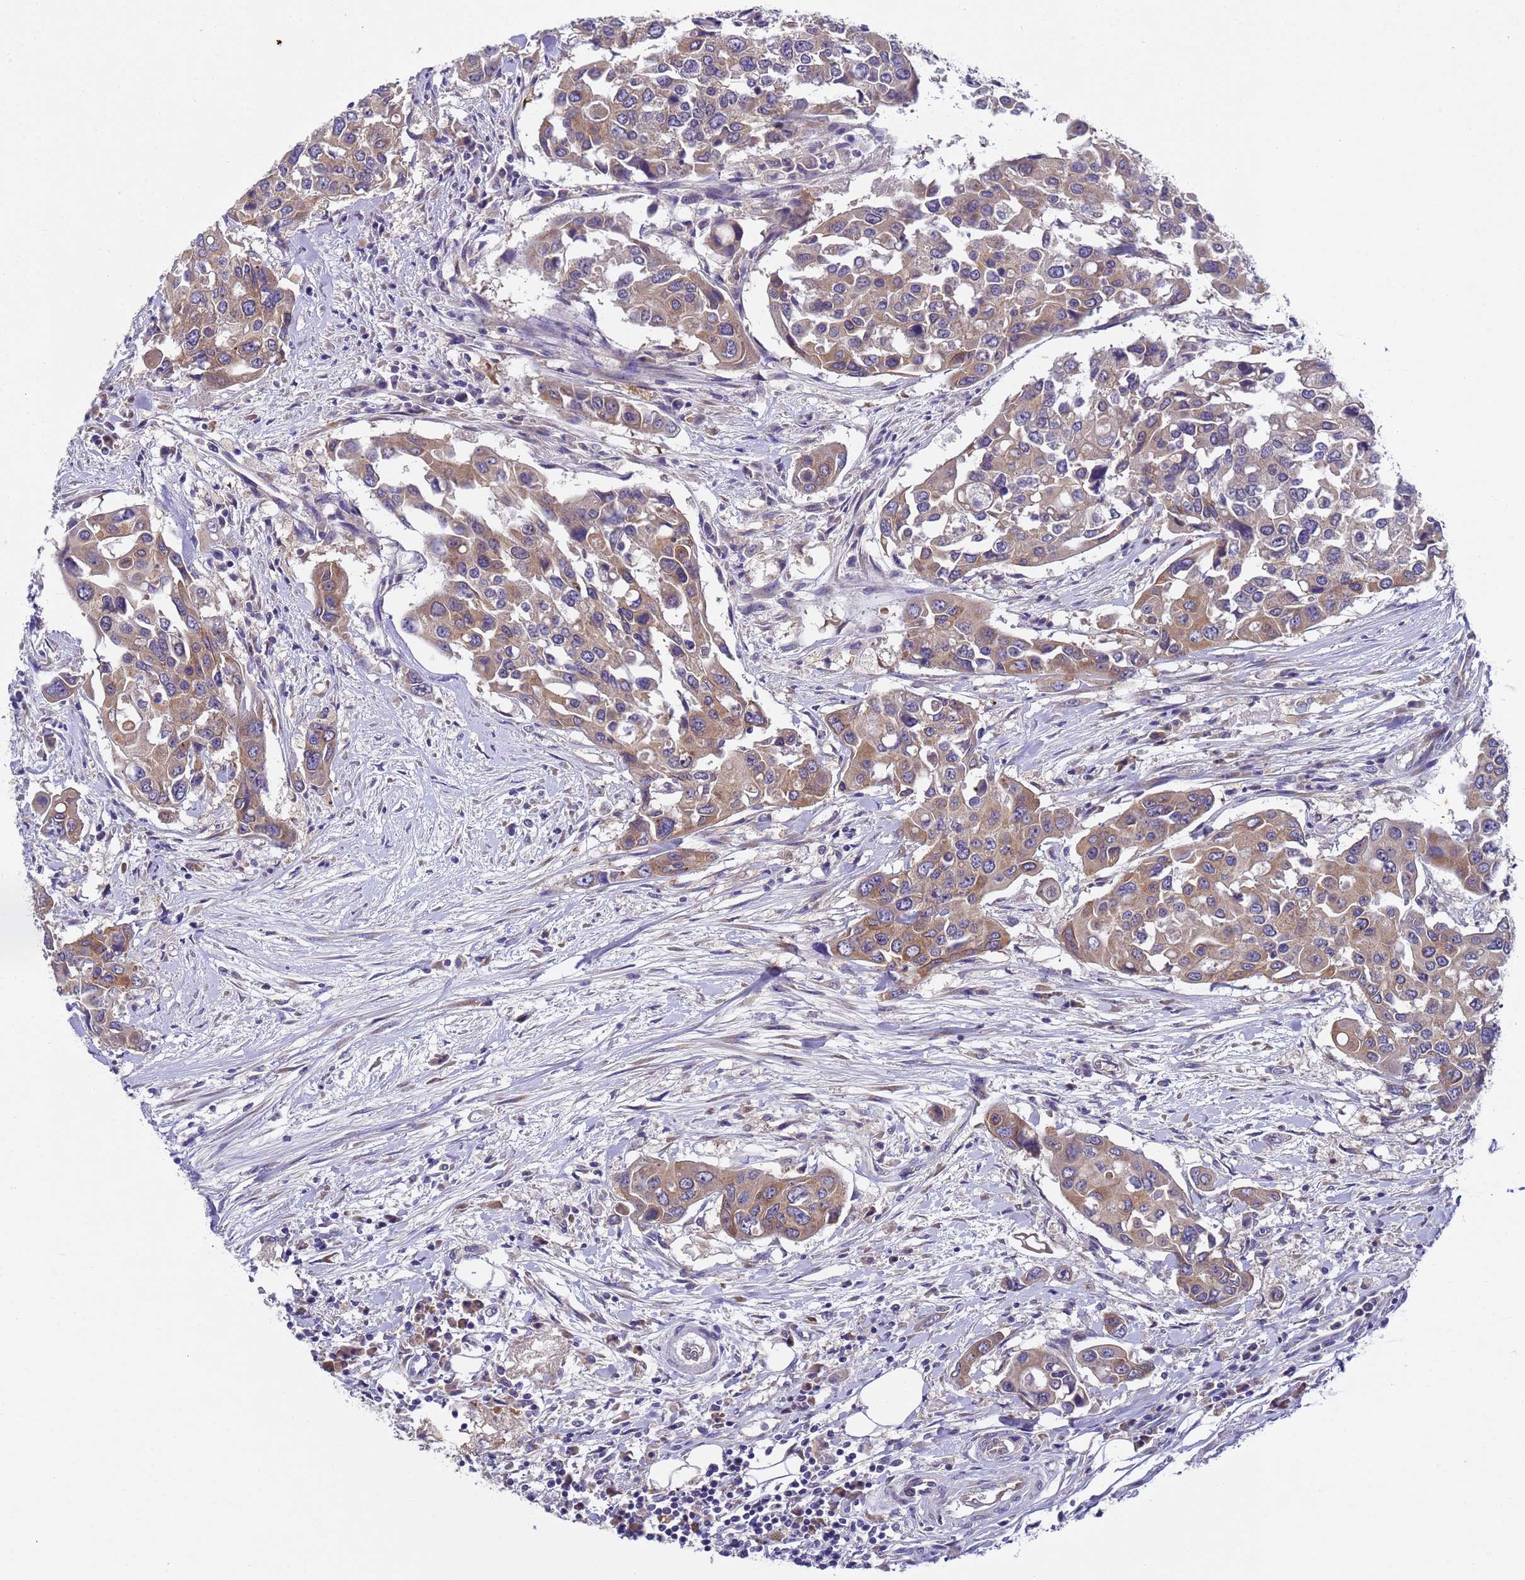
{"staining": {"intensity": "weak", "quantity": ">75%", "location": "cytoplasmic/membranous"}, "tissue": "colorectal cancer", "cell_type": "Tumor cells", "image_type": "cancer", "snomed": [{"axis": "morphology", "description": "Adenocarcinoma, NOS"}, {"axis": "topography", "description": "Colon"}], "caption": "Immunohistochemical staining of colorectal adenocarcinoma shows low levels of weak cytoplasmic/membranous protein expression in about >75% of tumor cells.", "gene": "DCAF12L2", "patient": {"sex": "male", "age": 77}}